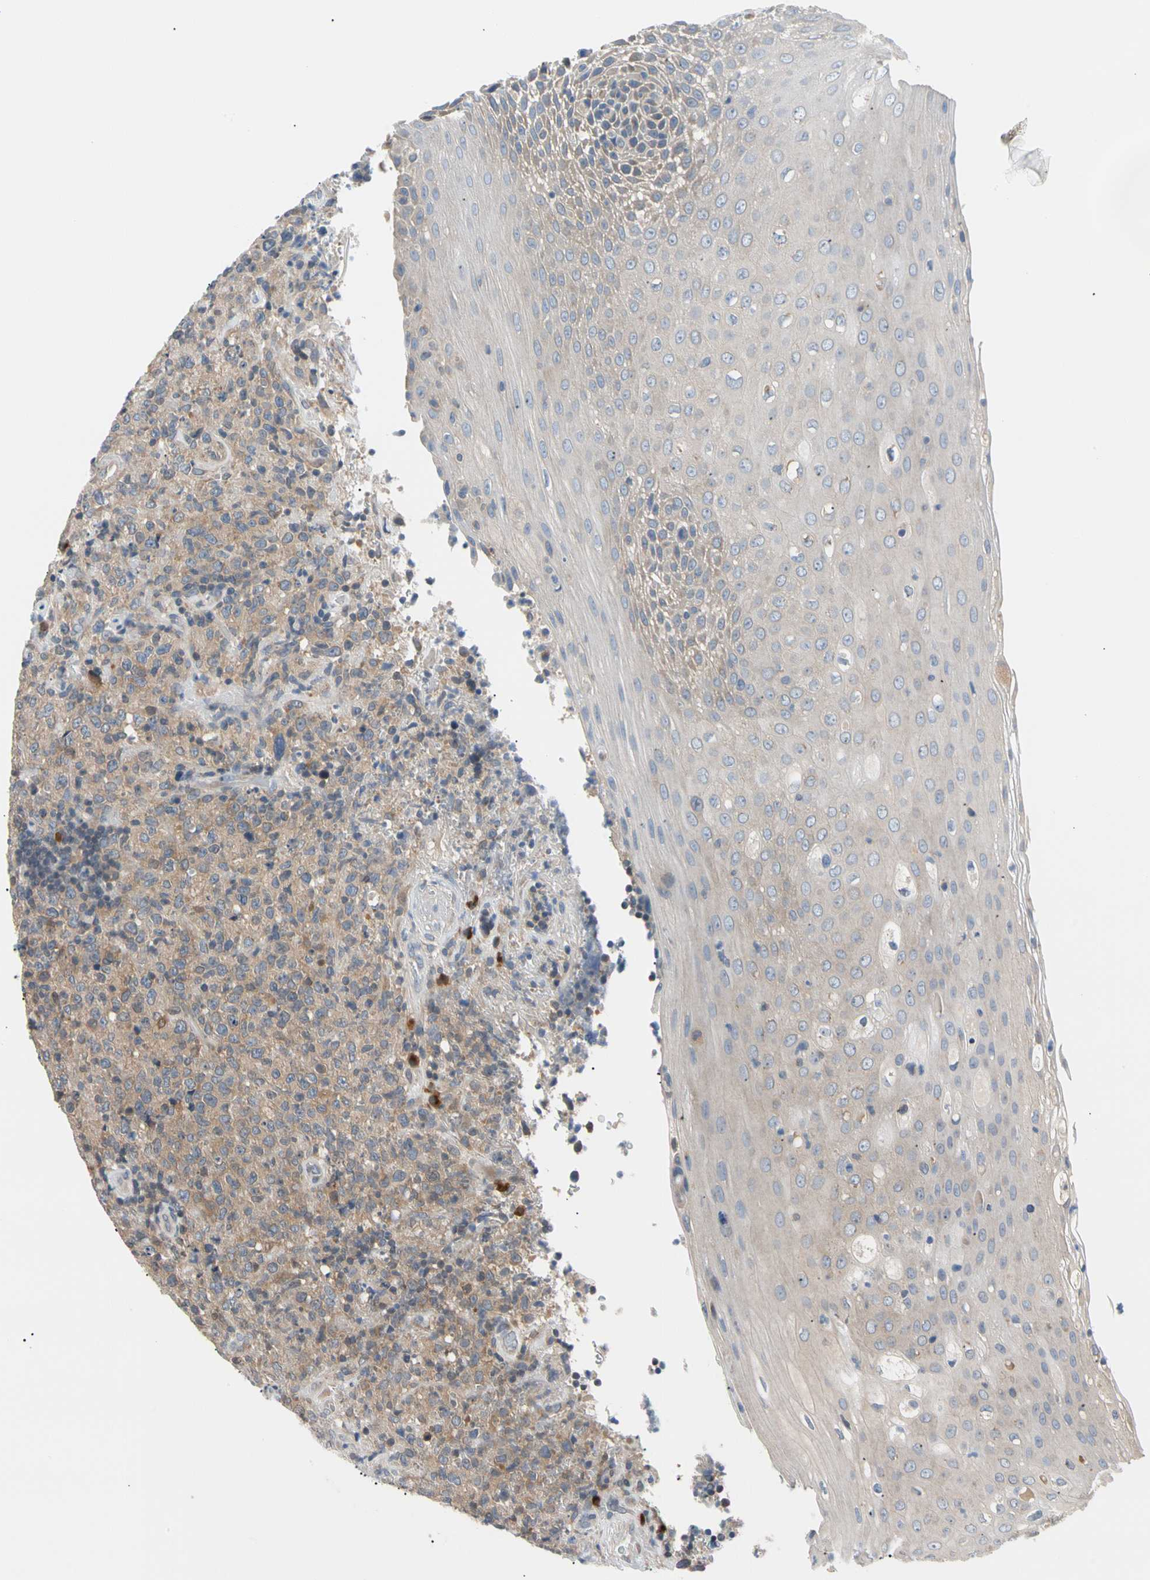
{"staining": {"intensity": "weak", "quantity": ">75%", "location": "cytoplasmic/membranous"}, "tissue": "lymphoma", "cell_type": "Tumor cells", "image_type": "cancer", "snomed": [{"axis": "morphology", "description": "Malignant lymphoma, non-Hodgkin's type, High grade"}, {"axis": "topography", "description": "Tonsil"}], "caption": "Tumor cells display low levels of weak cytoplasmic/membranous expression in about >75% of cells in human lymphoma.", "gene": "SEC23B", "patient": {"sex": "female", "age": 36}}